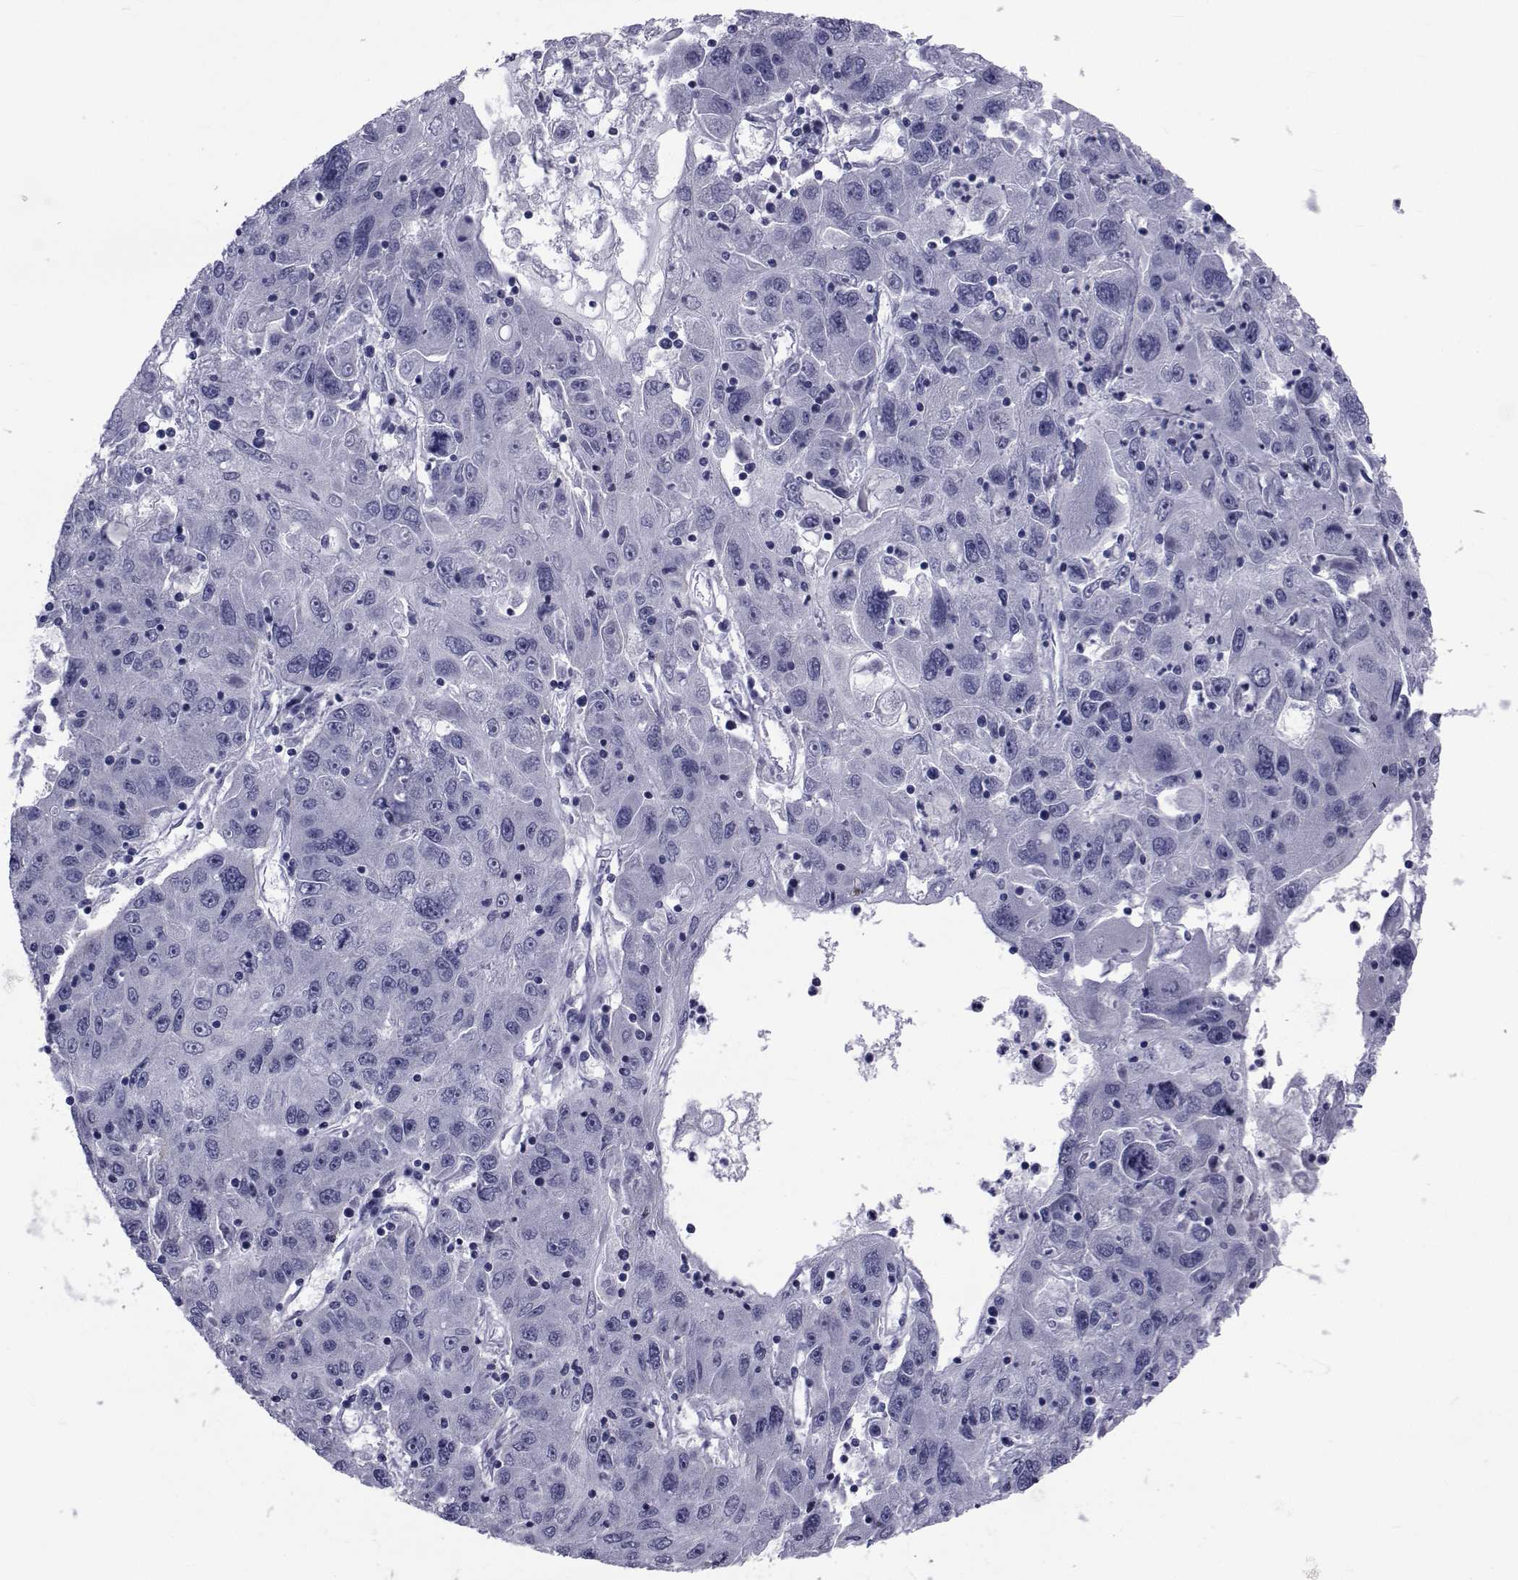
{"staining": {"intensity": "negative", "quantity": "none", "location": "none"}, "tissue": "stomach cancer", "cell_type": "Tumor cells", "image_type": "cancer", "snomed": [{"axis": "morphology", "description": "Adenocarcinoma, NOS"}, {"axis": "topography", "description": "Stomach"}], "caption": "Human adenocarcinoma (stomach) stained for a protein using immunohistochemistry displays no staining in tumor cells.", "gene": "GKAP1", "patient": {"sex": "male", "age": 56}}